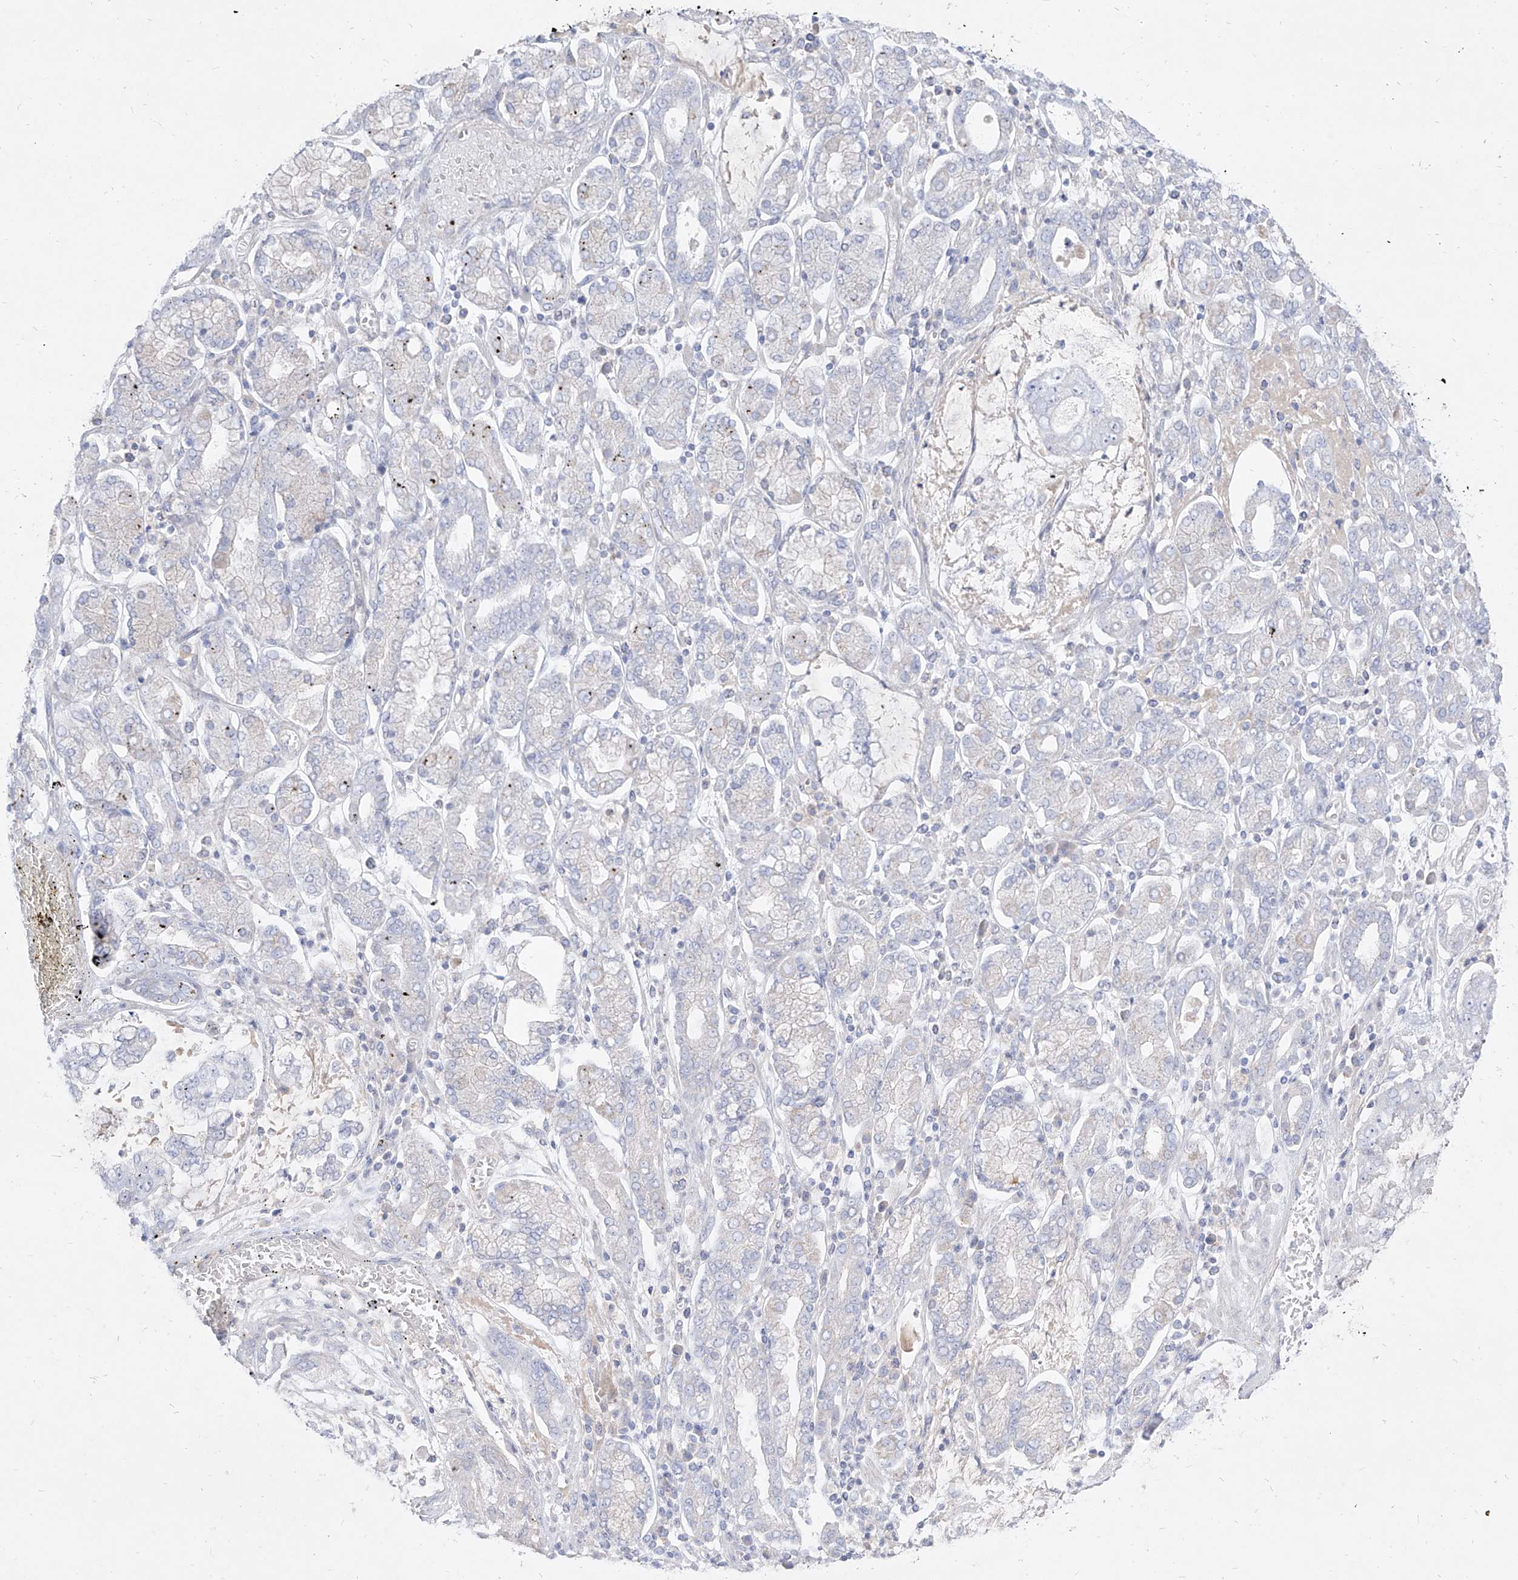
{"staining": {"intensity": "negative", "quantity": "none", "location": "none"}, "tissue": "stomach cancer", "cell_type": "Tumor cells", "image_type": "cancer", "snomed": [{"axis": "morphology", "description": "Adenocarcinoma, NOS"}, {"axis": "topography", "description": "Stomach"}], "caption": "Adenocarcinoma (stomach) stained for a protein using IHC reveals no staining tumor cells.", "gene": "RBFOX3", "patient": {"sex": "male", "age": 76}}